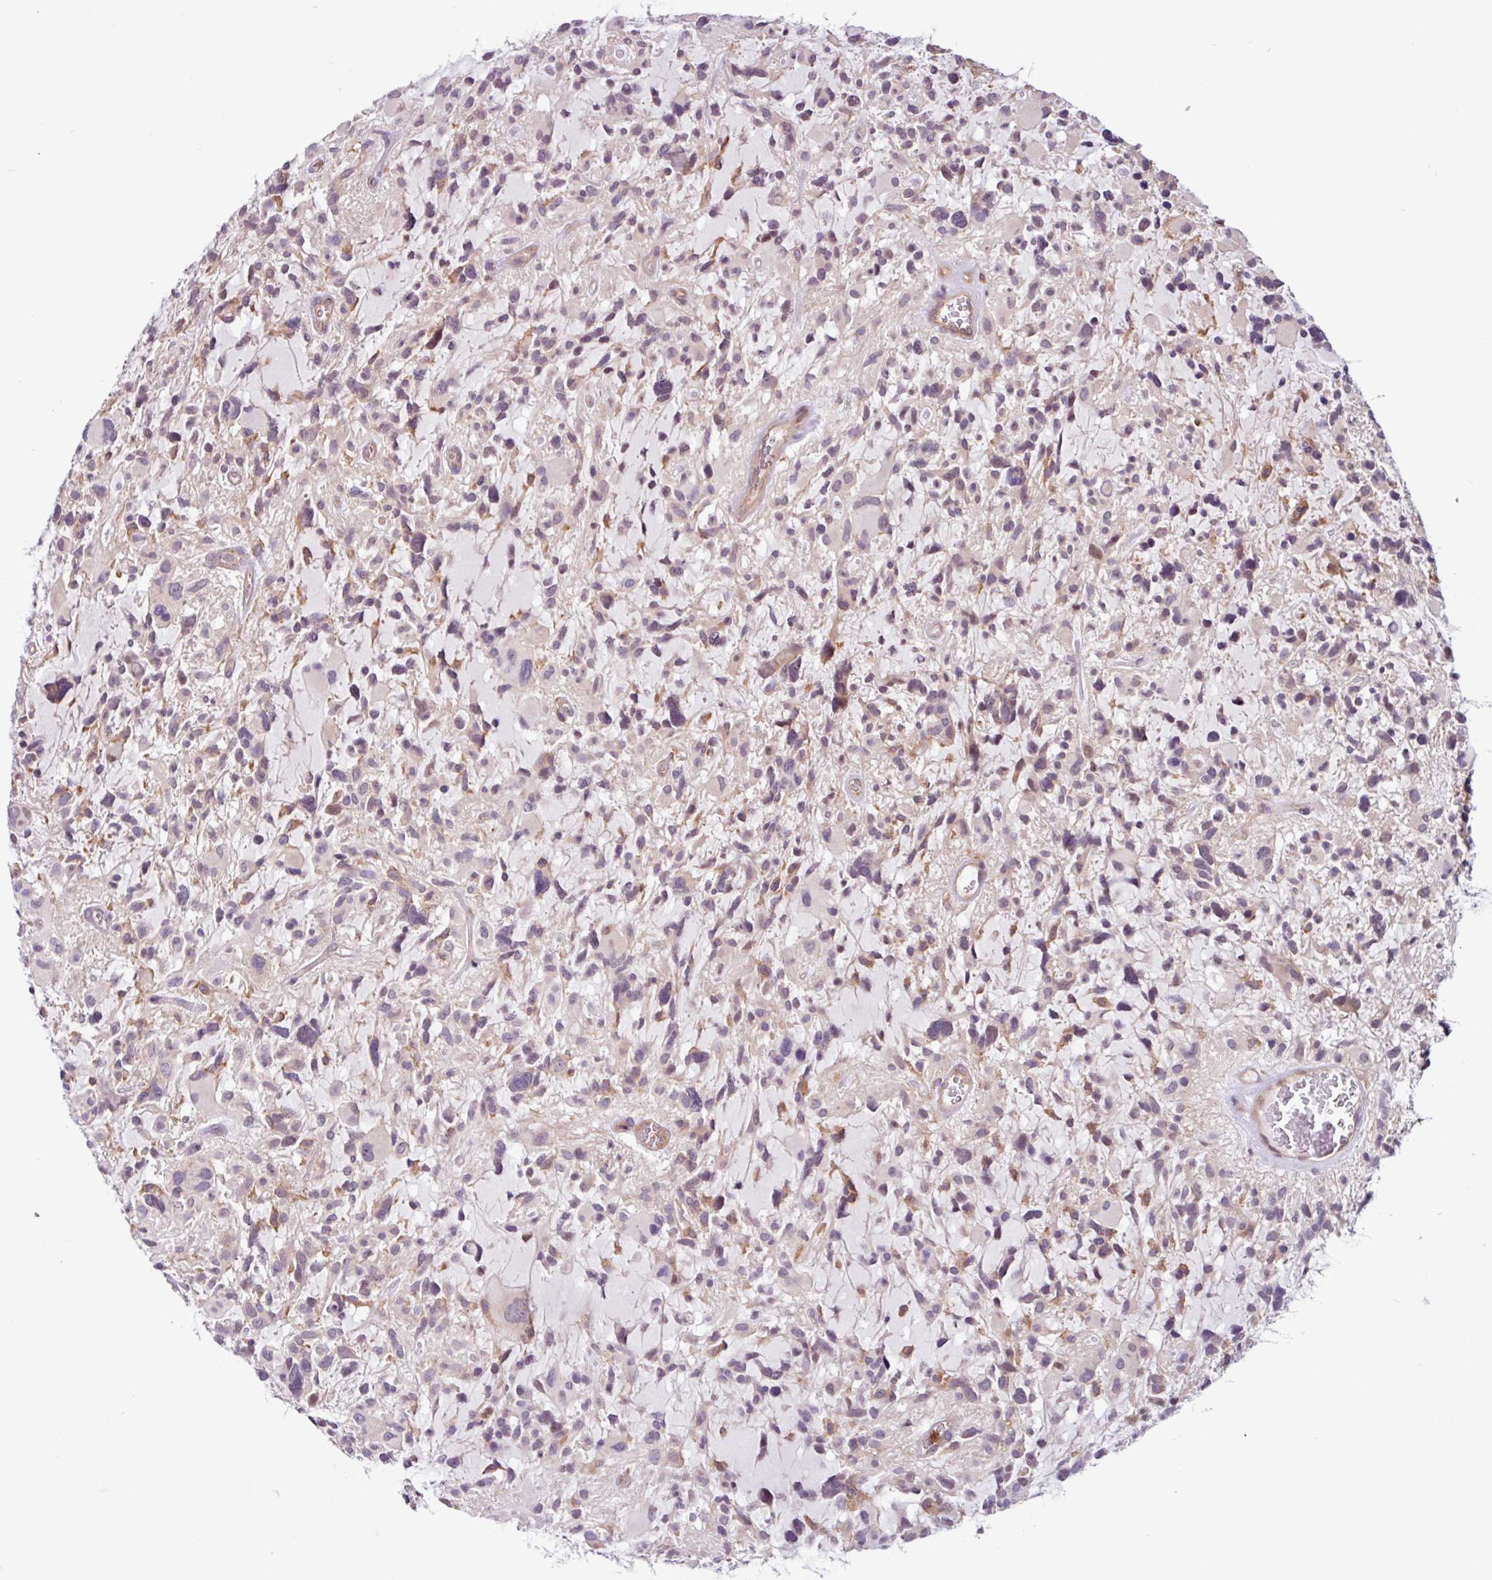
{"staining": {"intensity": "negative", "quantity": "none", "location": "none"}, "tissue": "glioma", "cell_type": "Tumor cells", "image_type": "cancer", "snomed": [{"axis": "morphology", "description": "Glioma, malignant, High grade"}, {"axis": "topography", "description": "Brain"}], "caption": "High magnification brightfield microscopy of malignant high-grade glioma stained with DAB (3,3'-diaminobenzidine) (brown) and counterstained with hematoxylin (blue): tumor cells show no significant expression.", "gene": "ACTR3", "patient": {"sex": "female", "age": 11}}